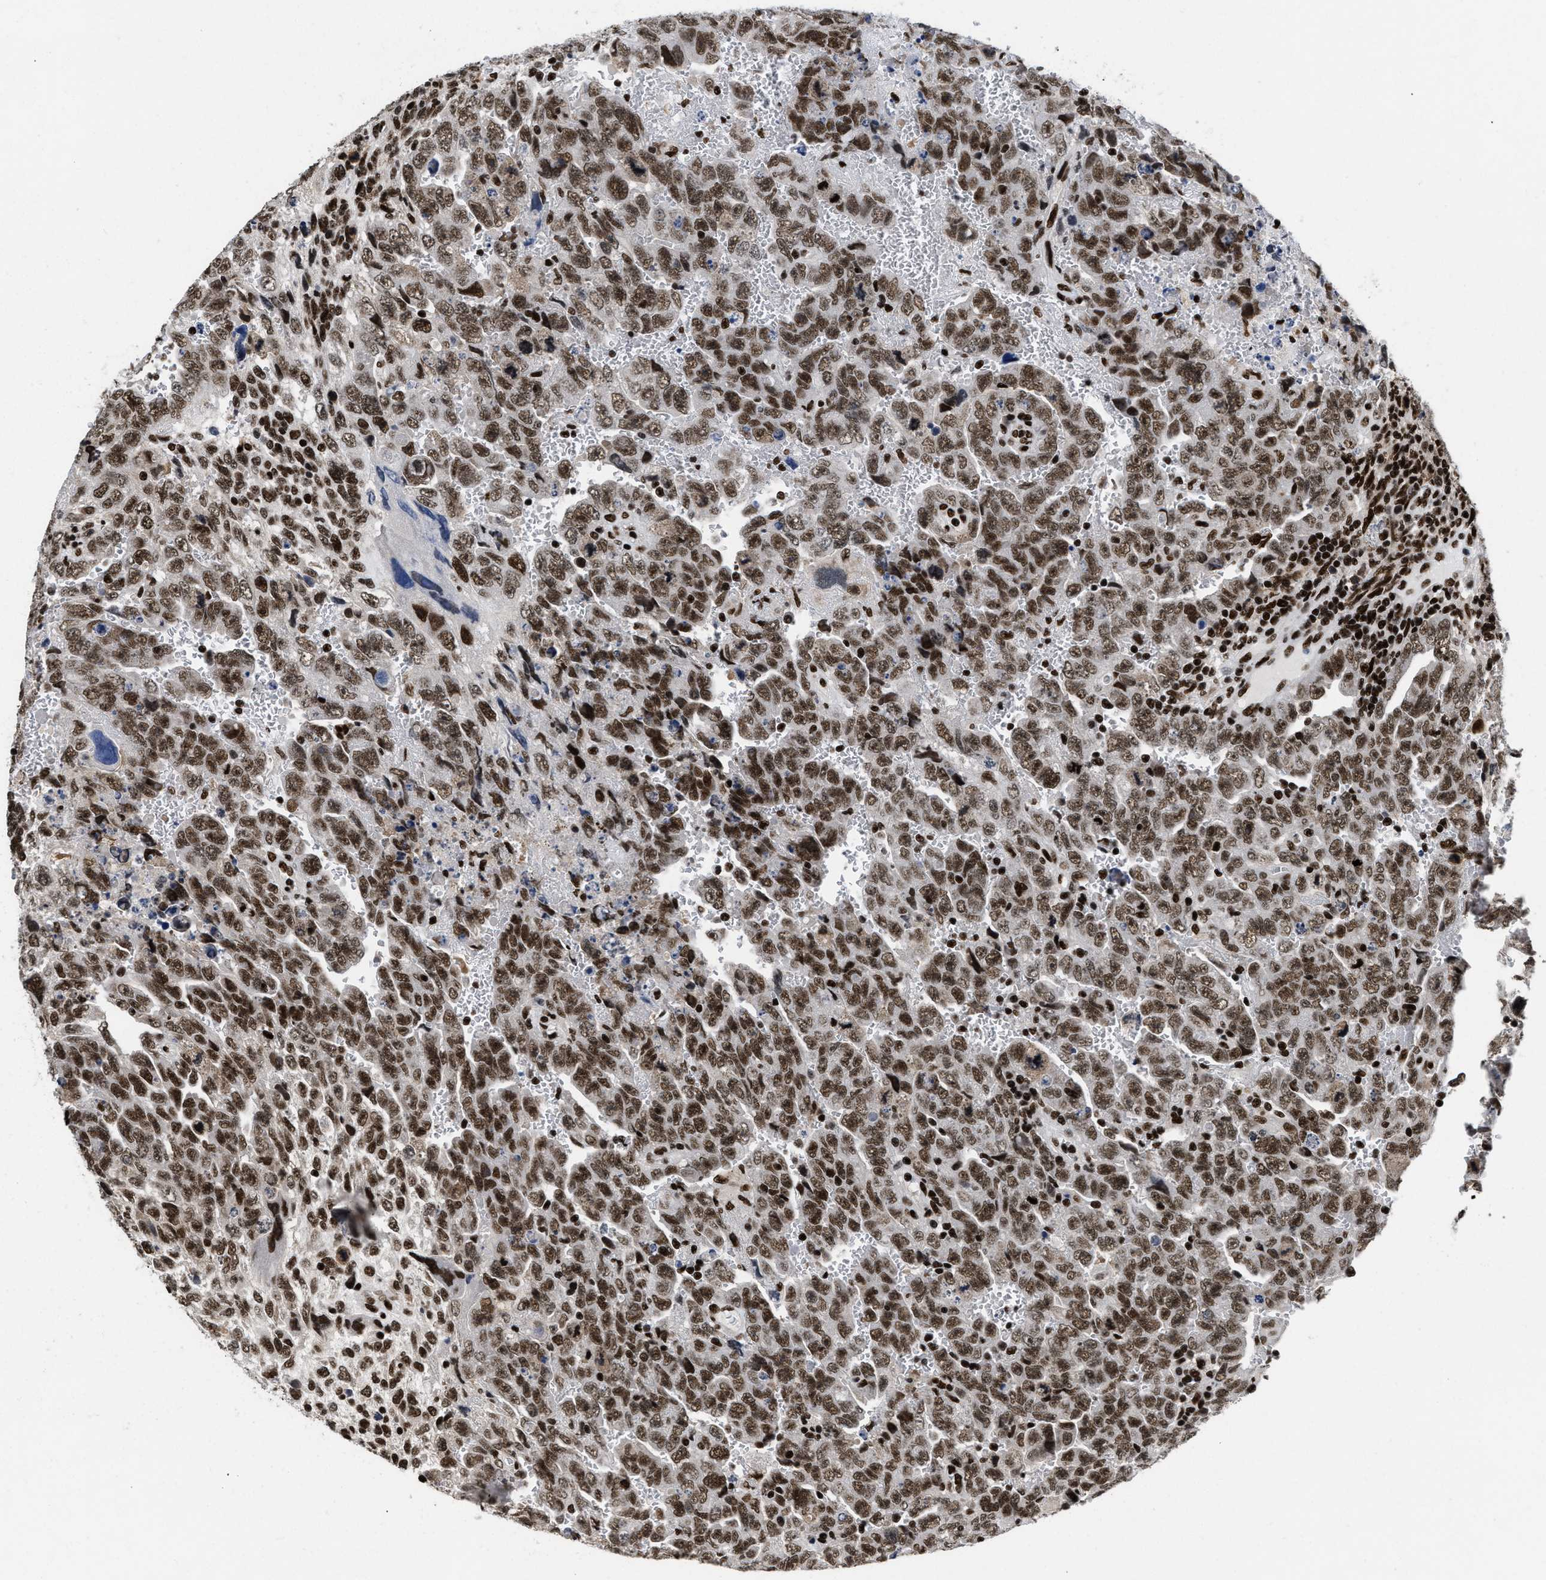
{"staining": {"intensity": "strong", "quantity": ">75%", "location": "nuclear"}, "tissue": "testis cancer", "cell_type": "Tumor cells", "image_type": "cancer", "snomed": [{"axis": "morphology", "description": "Carcinoma, Embryonal, NOS"}, {"axis": "topography", "description": "Testis"}], "caption": "High-power microscopy captured an IHC image of testis embryonal carcinoma, revealing strong nuclear expression in approximately >75% of tumor cells. (DAB IHC, brown staining for protein, blue staining for nuclei).", "gene": "CREB1", "patient": {"sex": "male", "age": 28}}